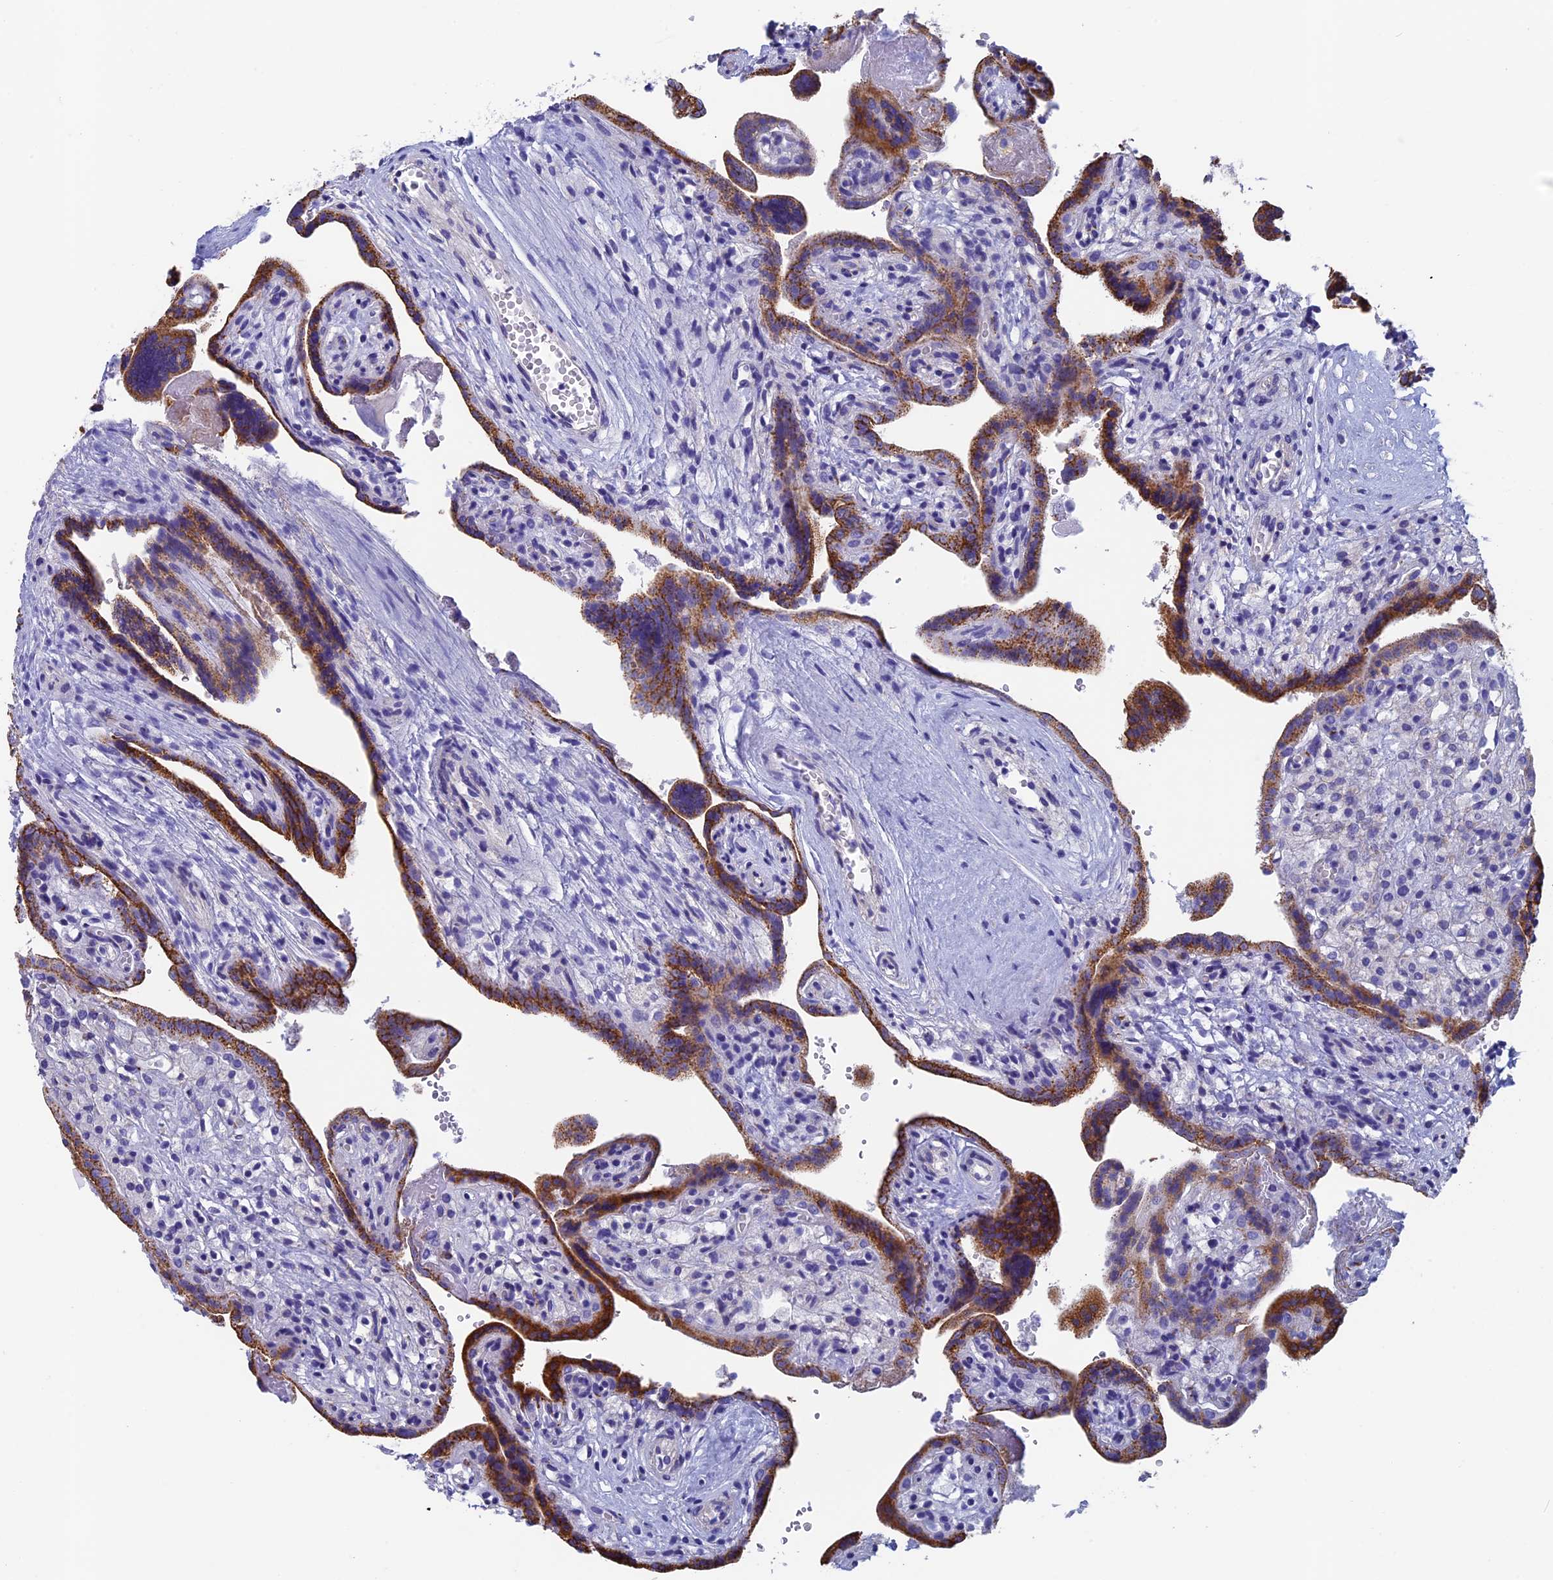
{"staining": {"intensity": "strong", "quantity": ">75%", "location": "cytoplasmic/membranous"}, "tissue": "placenta", "cell_type": "Trophoblastic cells", "image_type": "normal", "snomed": [{"axis": "morphology", "description": "Normal tissue, NOS"}, {"axis": "topography", "description": "Placenta"}], "caption": "Placenta stained with IHC reveals strong cytoplasmic/membranous expression in about >75% of trophoblastic cells.", "gene": "SEPTIN1", "patient": {"sex": "female", "age": 37}}